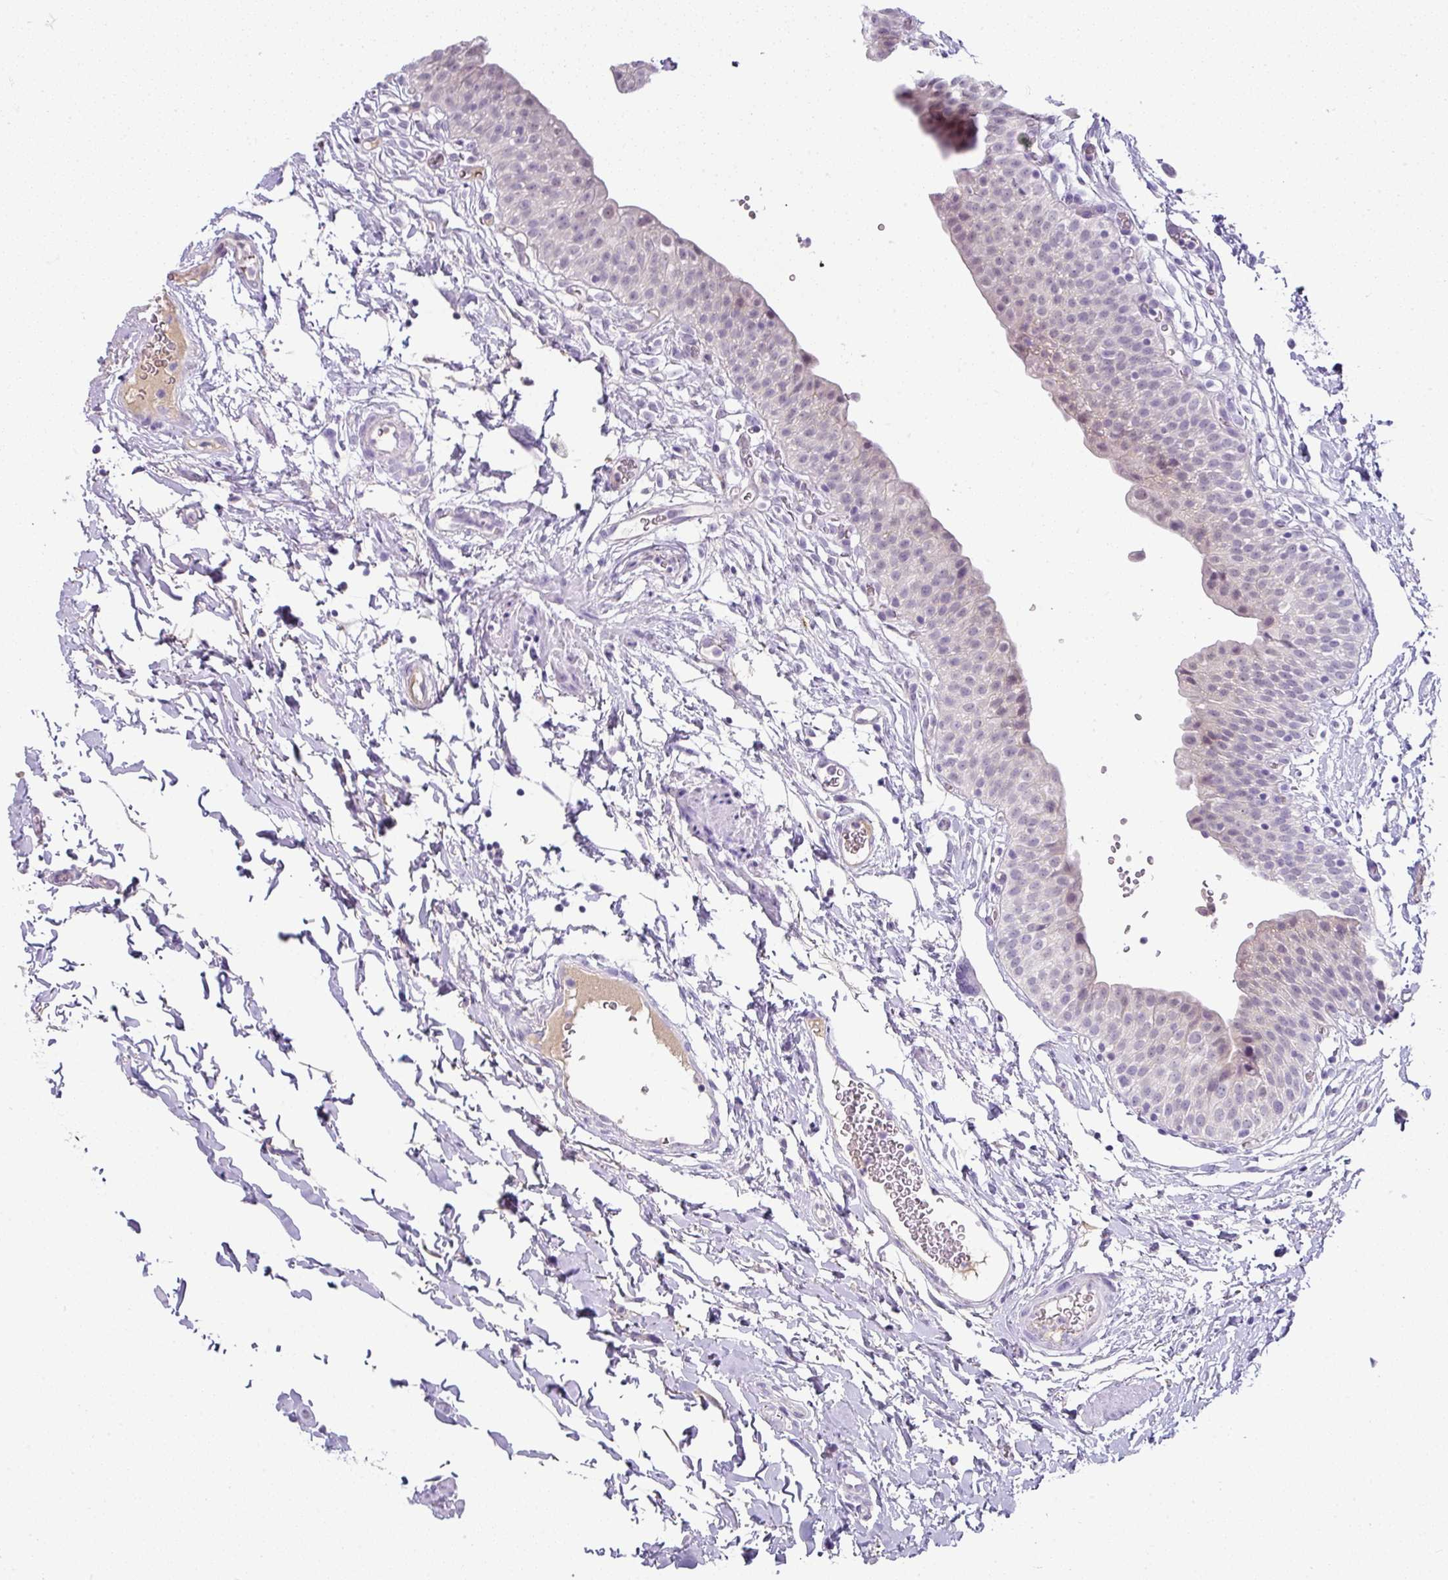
{"staining": {"intensity": "negative", "quantity": "none", "location": "none"}, "tissue": "urinary bladder", "cell_type": "Urothelial cells", "image_type": "normal", "snomed": [{"axis": "morphology", "description": "Normal tissue, NOS"}, {"axis": "topography", "description": "Urinary bladder"}, {"axis": "topography", "description": "Peripheral nerve tissue"}], "caption": "This is a image of immunohistochemistry staining of normal urinary bladder, which shows no expression in urothelial cells.", "gene": "FGF17", "patient": {"sex": "male", "age": 55}}